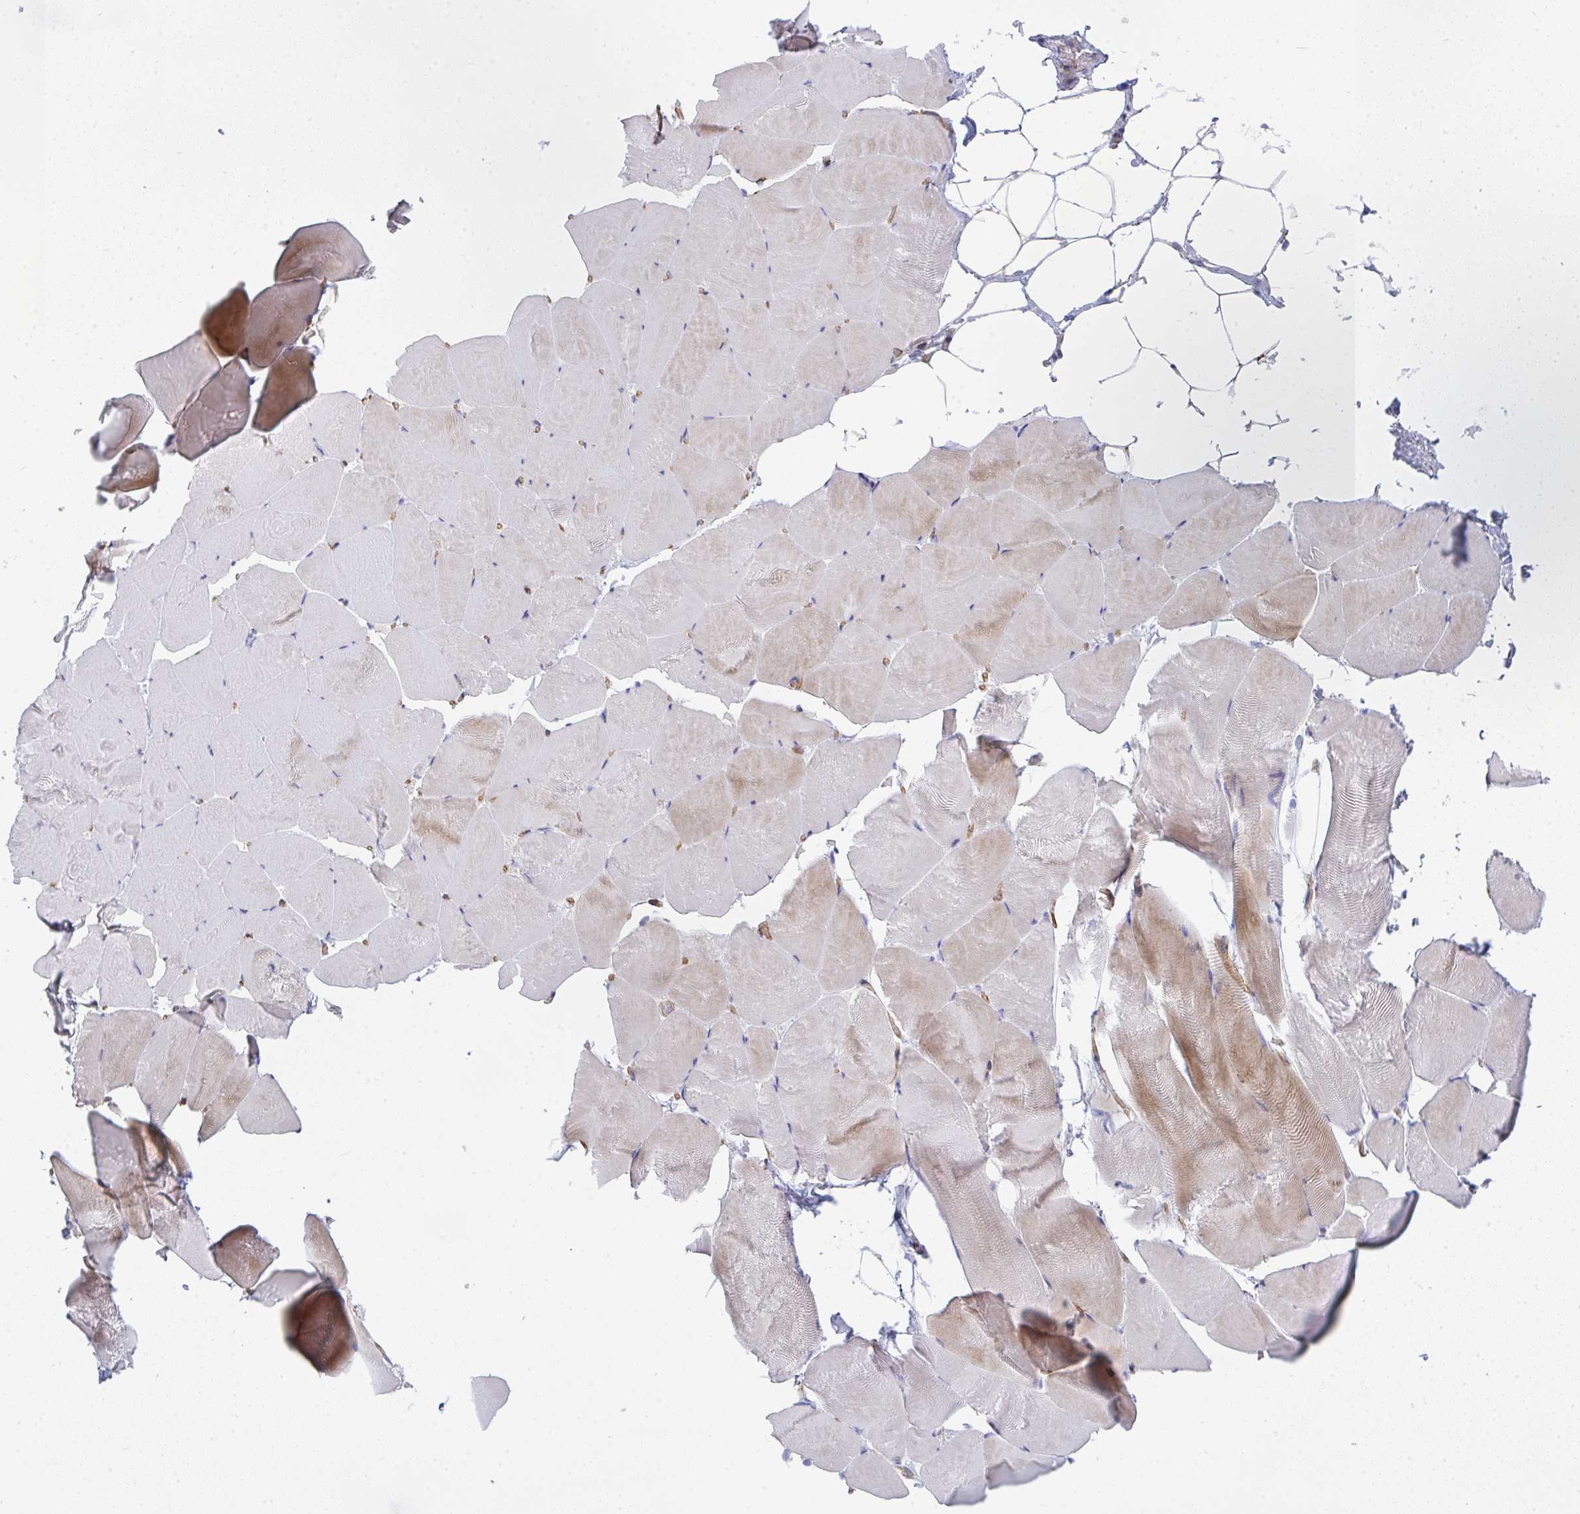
{"staining": {"intensity": "weak", "quantity": "25%-75%", "location": "cytoplasmic/membranous"}, "tissue": "skeletal muscle", "cell_type": "Myocytes", "image_type": "normal", "snomed": [{"axis": "morphology", "description": "Normal tissue, NOS"}, {"axis": "topography", "description": "Skeletal muscle"}], "caption": "An immunohistochemistry (IHC) image of benign tissue is shown. Protein staining in brown labels weak cytoplasmic/membranous positivity in skeletal muscle within myocytes. (DAB (3,3'-diaminobenzidine) IHC with brightfield microscopy, high magnification).", "gene": "TMEM82", "patient": {"sex": "female", "age": 64}}